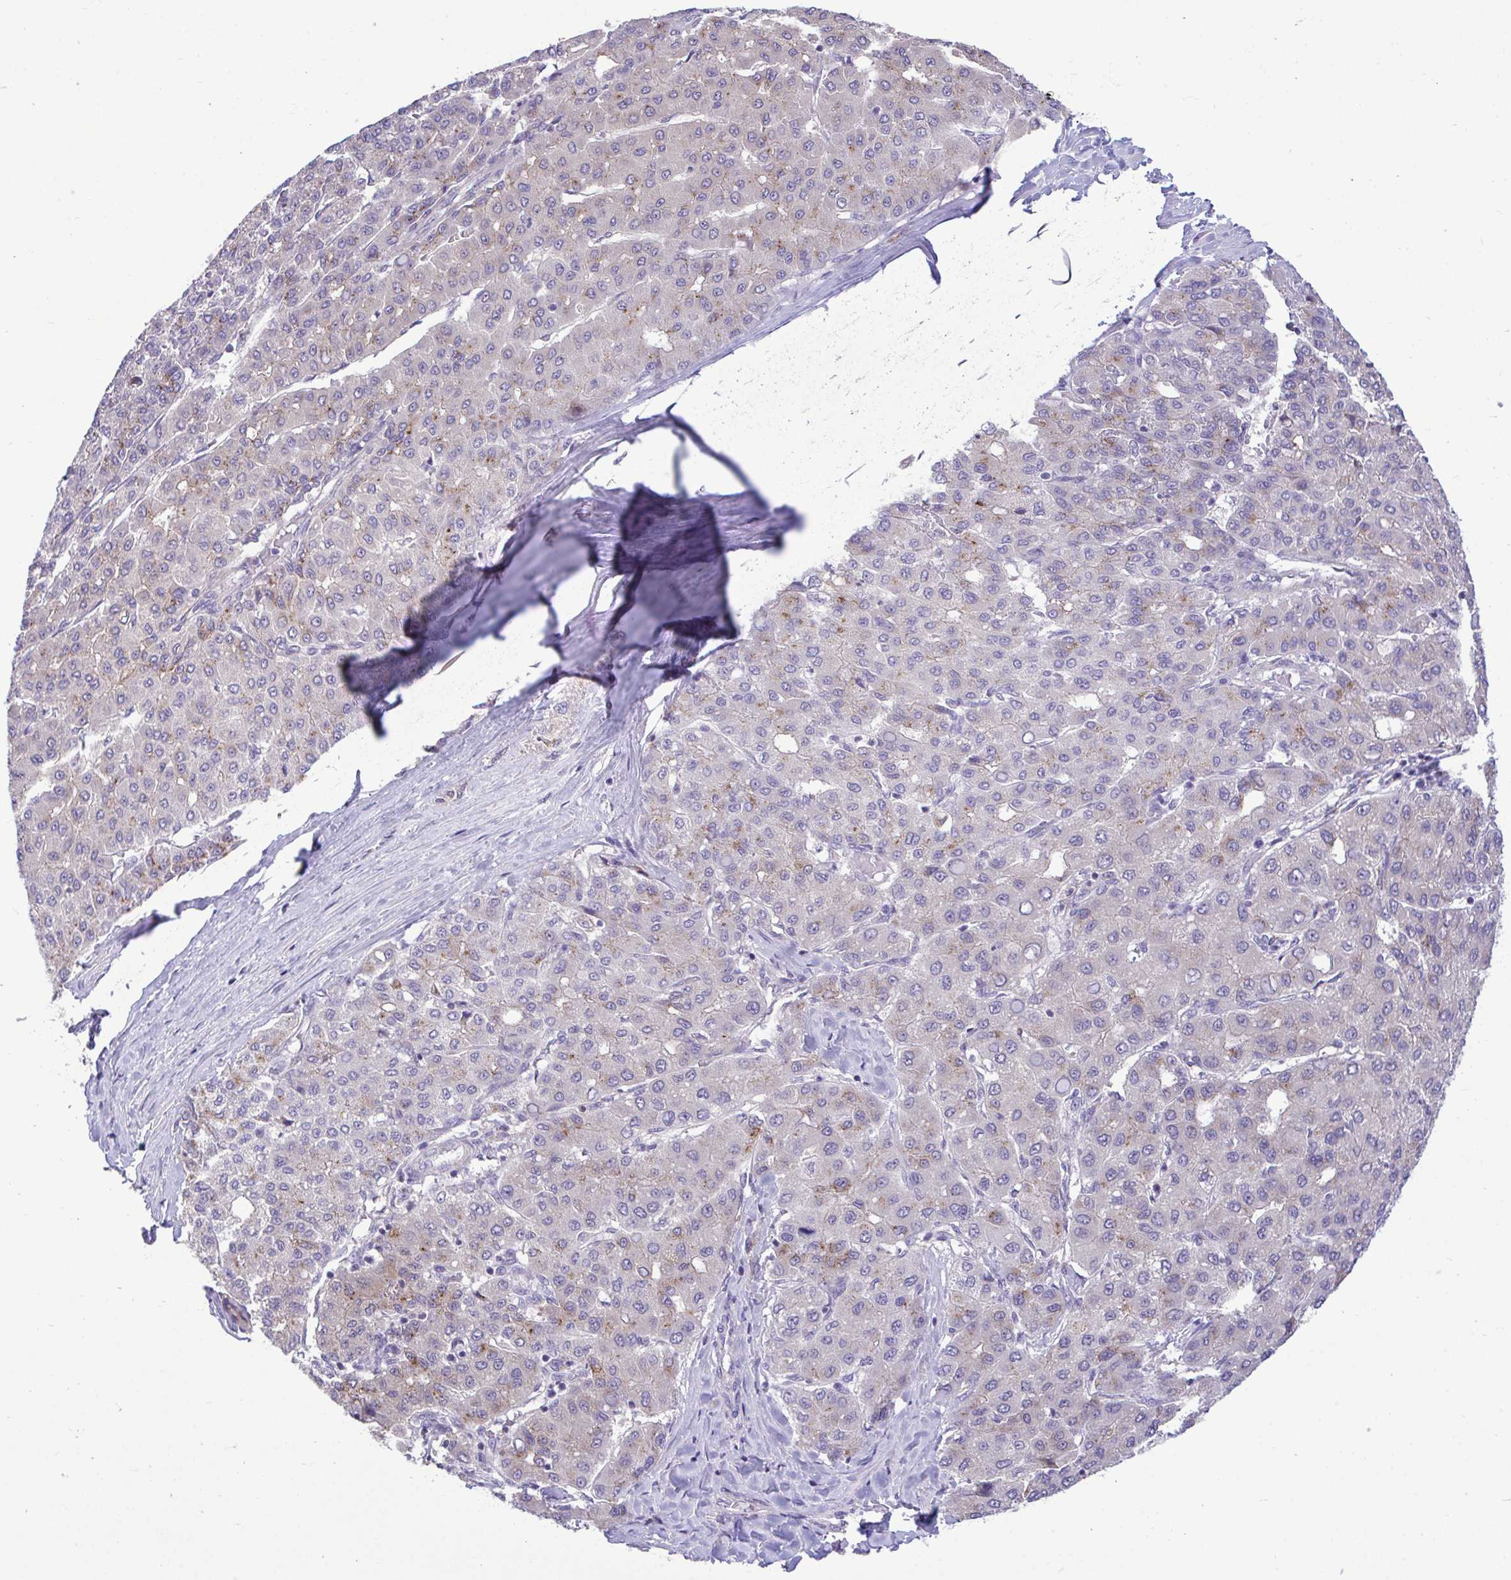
{"staining": {"intensity": "weak", "quantity": "25%-75%", "location": "cytoplasmic/membranous"}, "tissue": "liver cancer", "cell_type": "Tumor cells", "image_type": "cancer", "snomed": [{"axis": "morphology", "description": "Carcinoma, Hepatocellular, NOS"}, {"axis": "topography", "description": "Liver"}], "caption": "This histopathology image reveals IHC staining of liver hepatocellular carcinoma, with low weak cytoplasmic/membranous positivity in about 25%-75% of tumor cells.", "gene": "SARS2", "patient": {"sex": "male", "age": 65}}